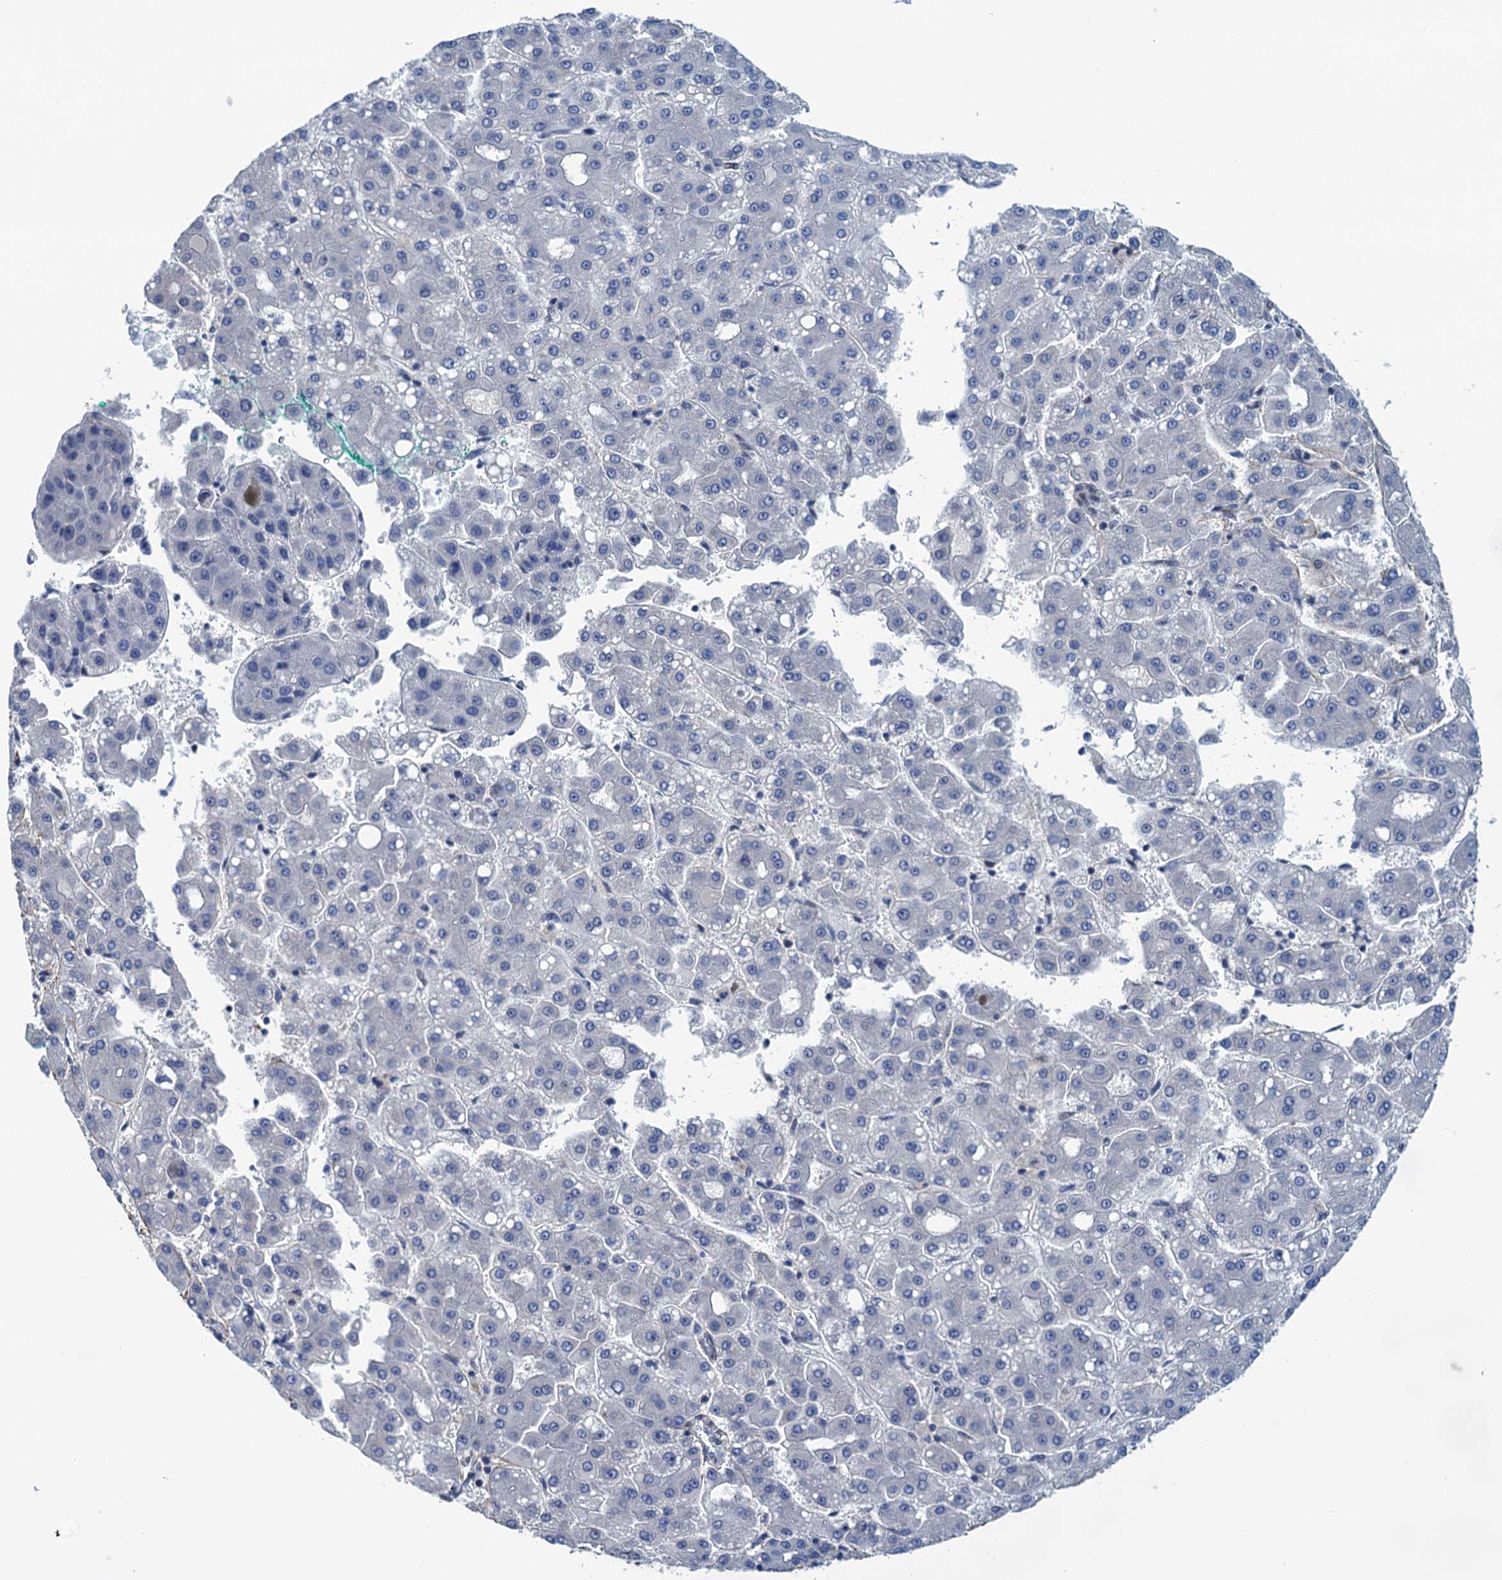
{"staining": {"intensity": "negative", "quantity": "none", "location": "none"}, "tissue": "liver cancer", "cell_type": "Tumor cells", "image_type": "cancer", "snomed": [{"axis": "morphology", "description": "Carcinoma, Hepatocellular, NOS"}, {"axis": "topography", "description": "Liver"}], "caption": "IHC micrograph of neoplastic tissue: hepatocellular carcinoma (liver) stained with DAB demonstrates no significant protein positivity in tumor cells.", "gene": "SAE1", "patient": {"sex": "male", "age": 65}}